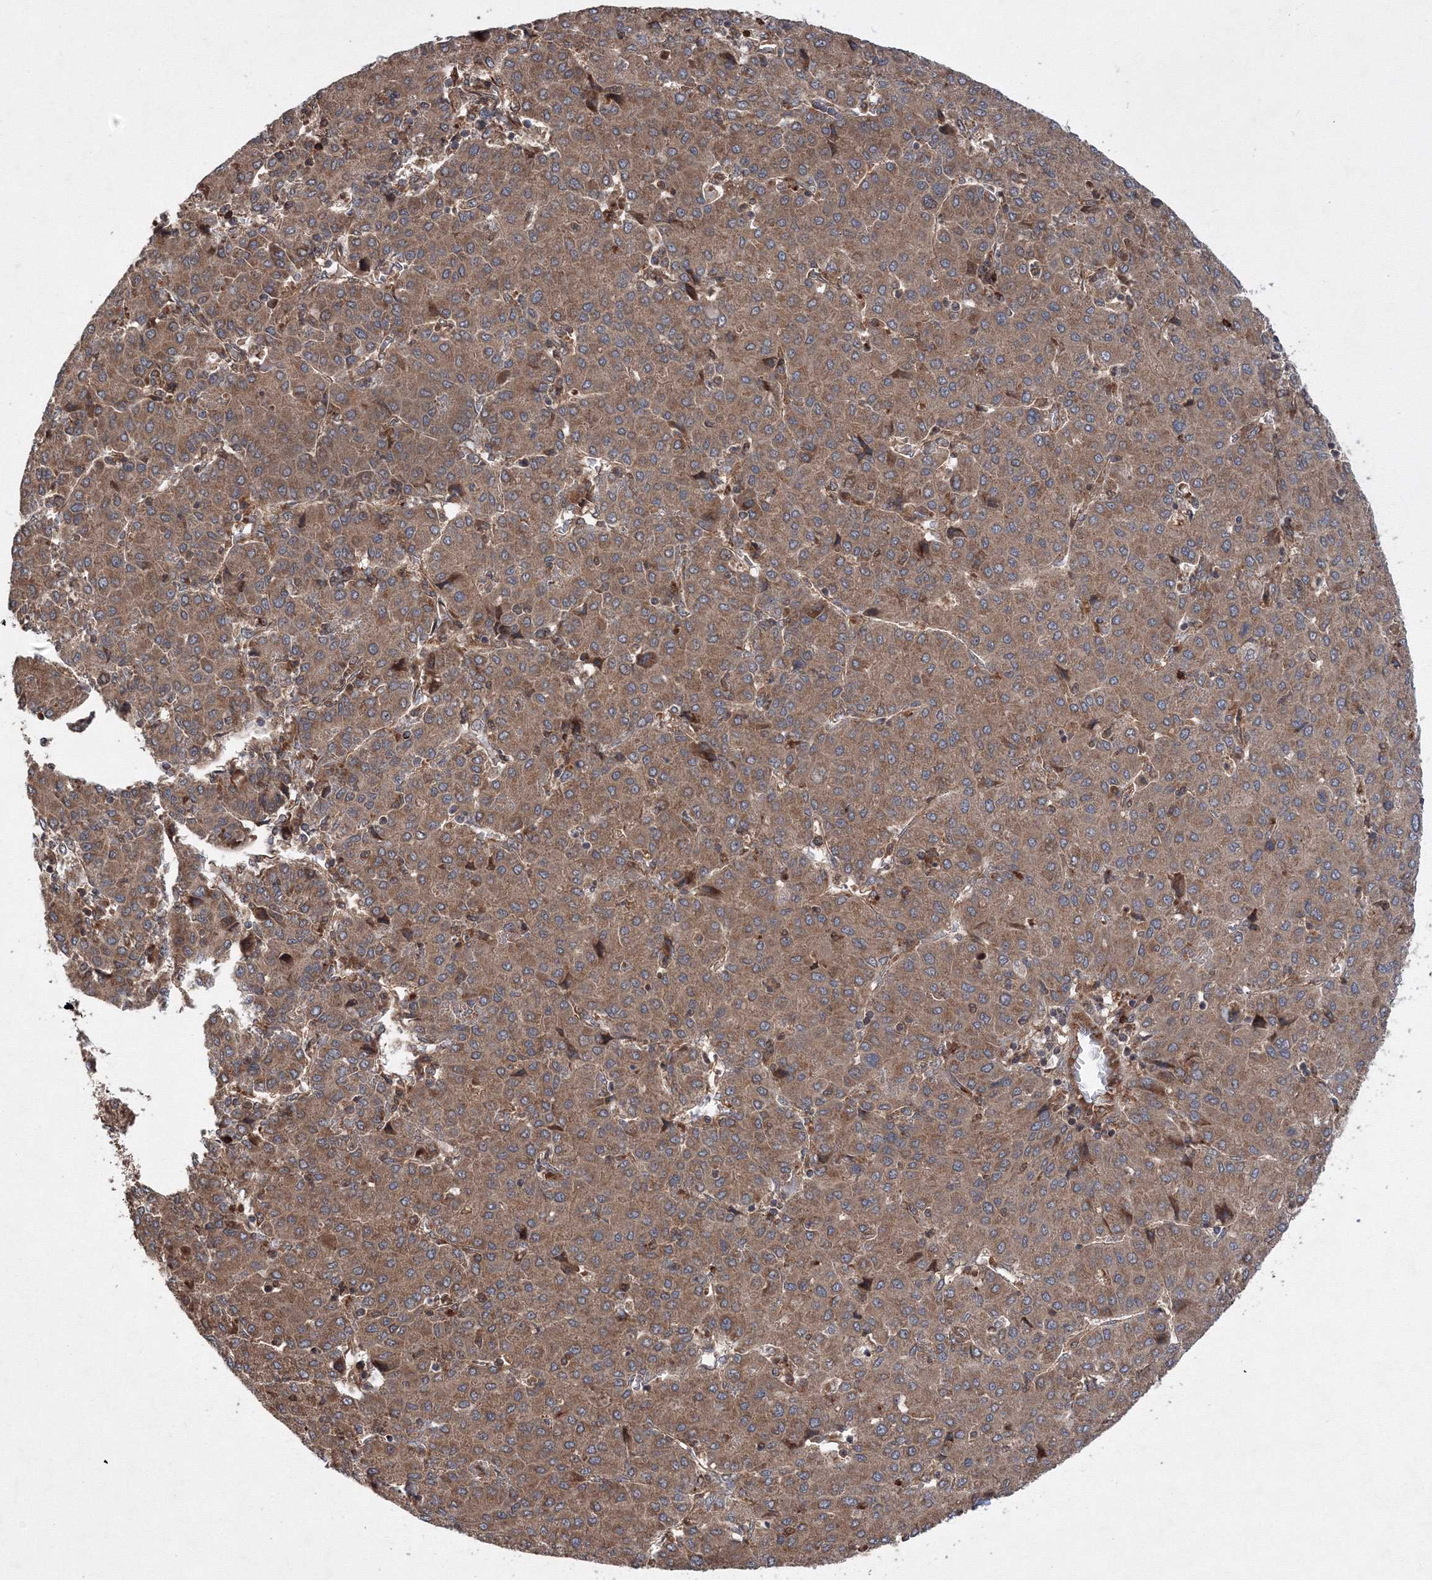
{"staining": {"intensity": "moderate", "quantity": ">75%", "location": "cytoplasmic/membranous"}, "tissue": "liver cancer", "cell_type": "Tumor cells", "image_type": "cancer", "snomed": [{"axis": "morphology", "description": "Carcinoma, Hepatocellular, NOS"}, {"axis": "topography", "description": "Liver"}], "caption": "The histopathology image exhibits a brown stain indicating the presence of a protein in the cytoplasmic/membranous of tumor cells in liver cancer.", "gene": "ATG3", "patient": {"sex": "male", "age": 65}}